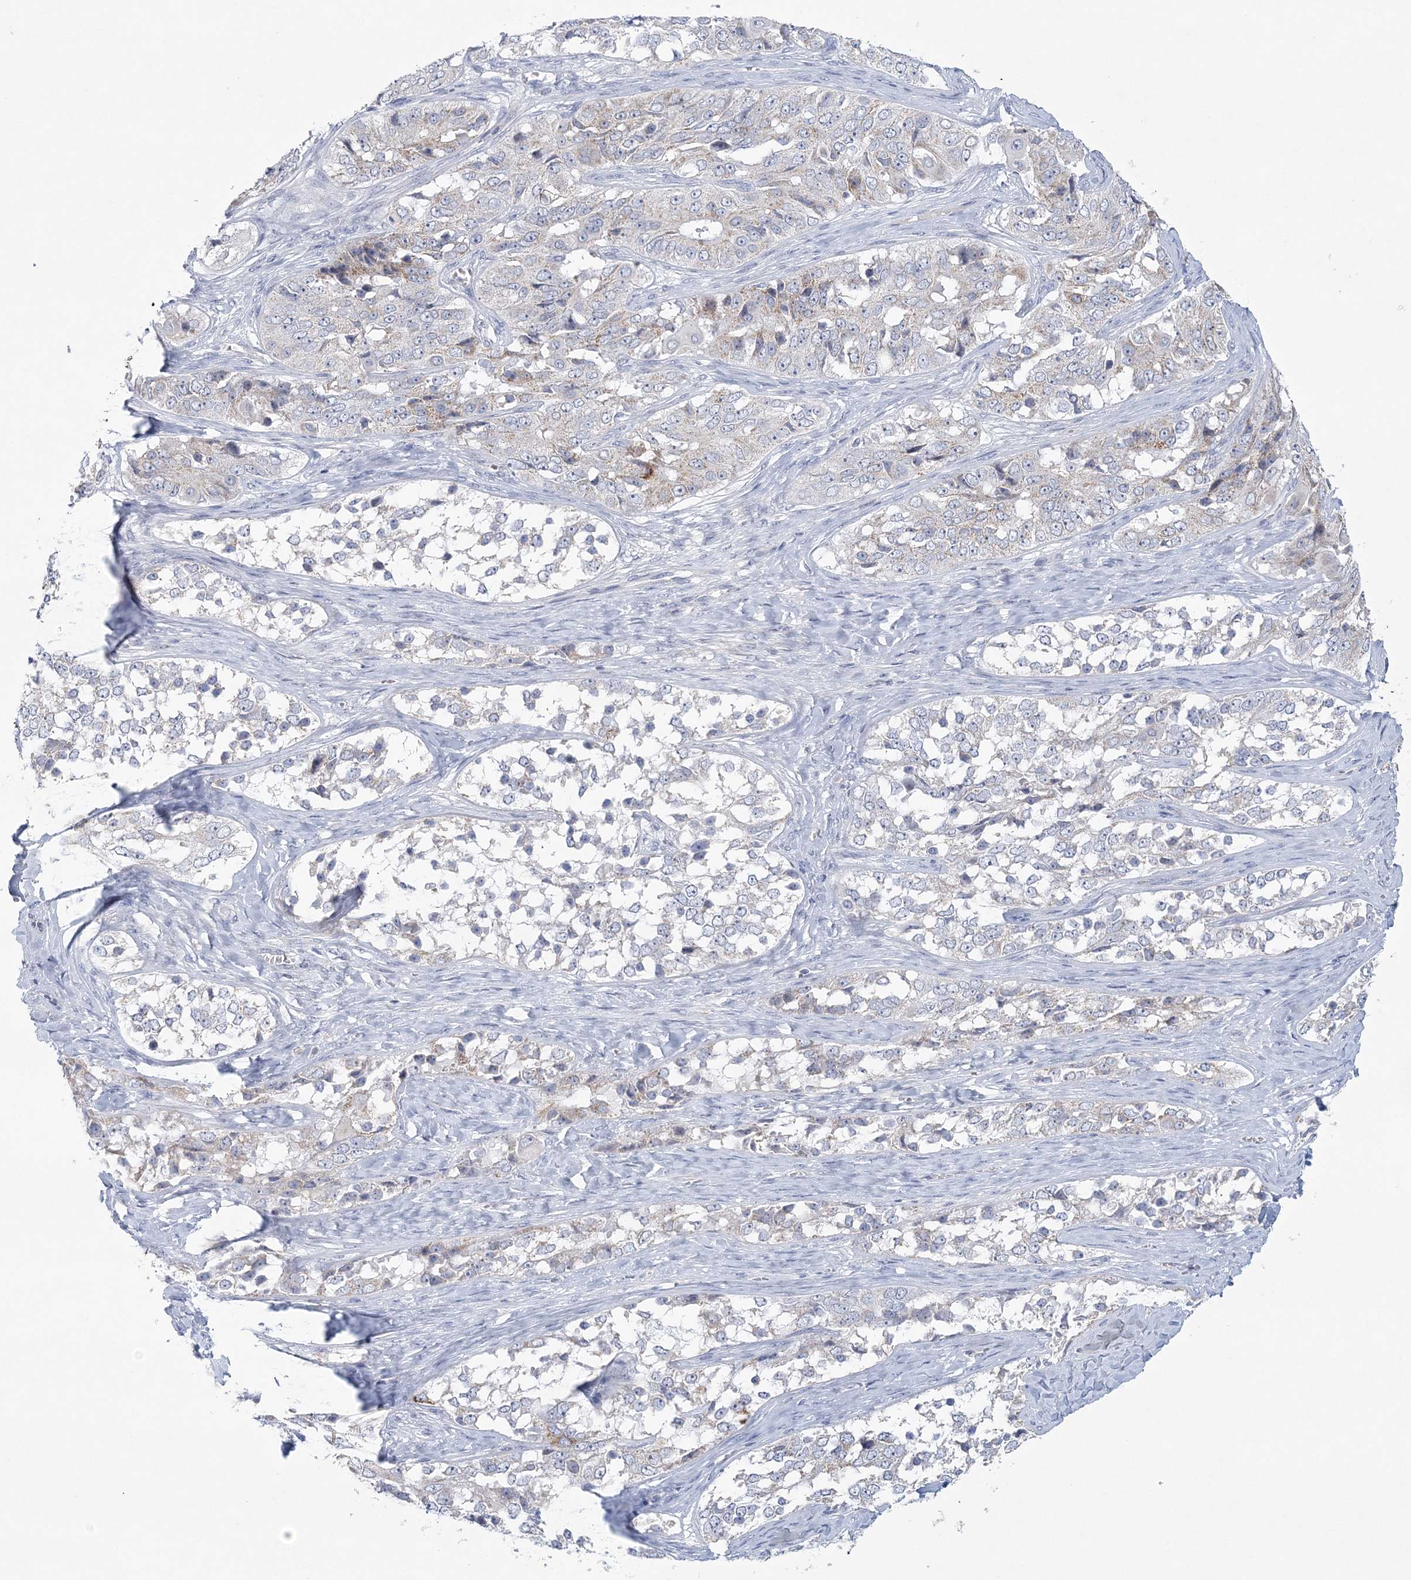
{"staining": {"intensity": "weak", "quantity": "<25%", "location": "cytoplasmic/membranous"}, "tissue": "ovarian cancer", "cell_type": "Tumor cells", "image_type": "cancer", "snomed": [{"axis": "morphology", "description": "Carcinoma, endometroid"}, {"axis": "topography", "description": "Ovary"}], "caption": "Human endometroid carcinoma (ovarian) stained for a protein using immunohistochemistry (IHC) reveals no expression in tumor cells.", "gene": "NIPAL1", "patient": {"sex": "female", "age": 51}}